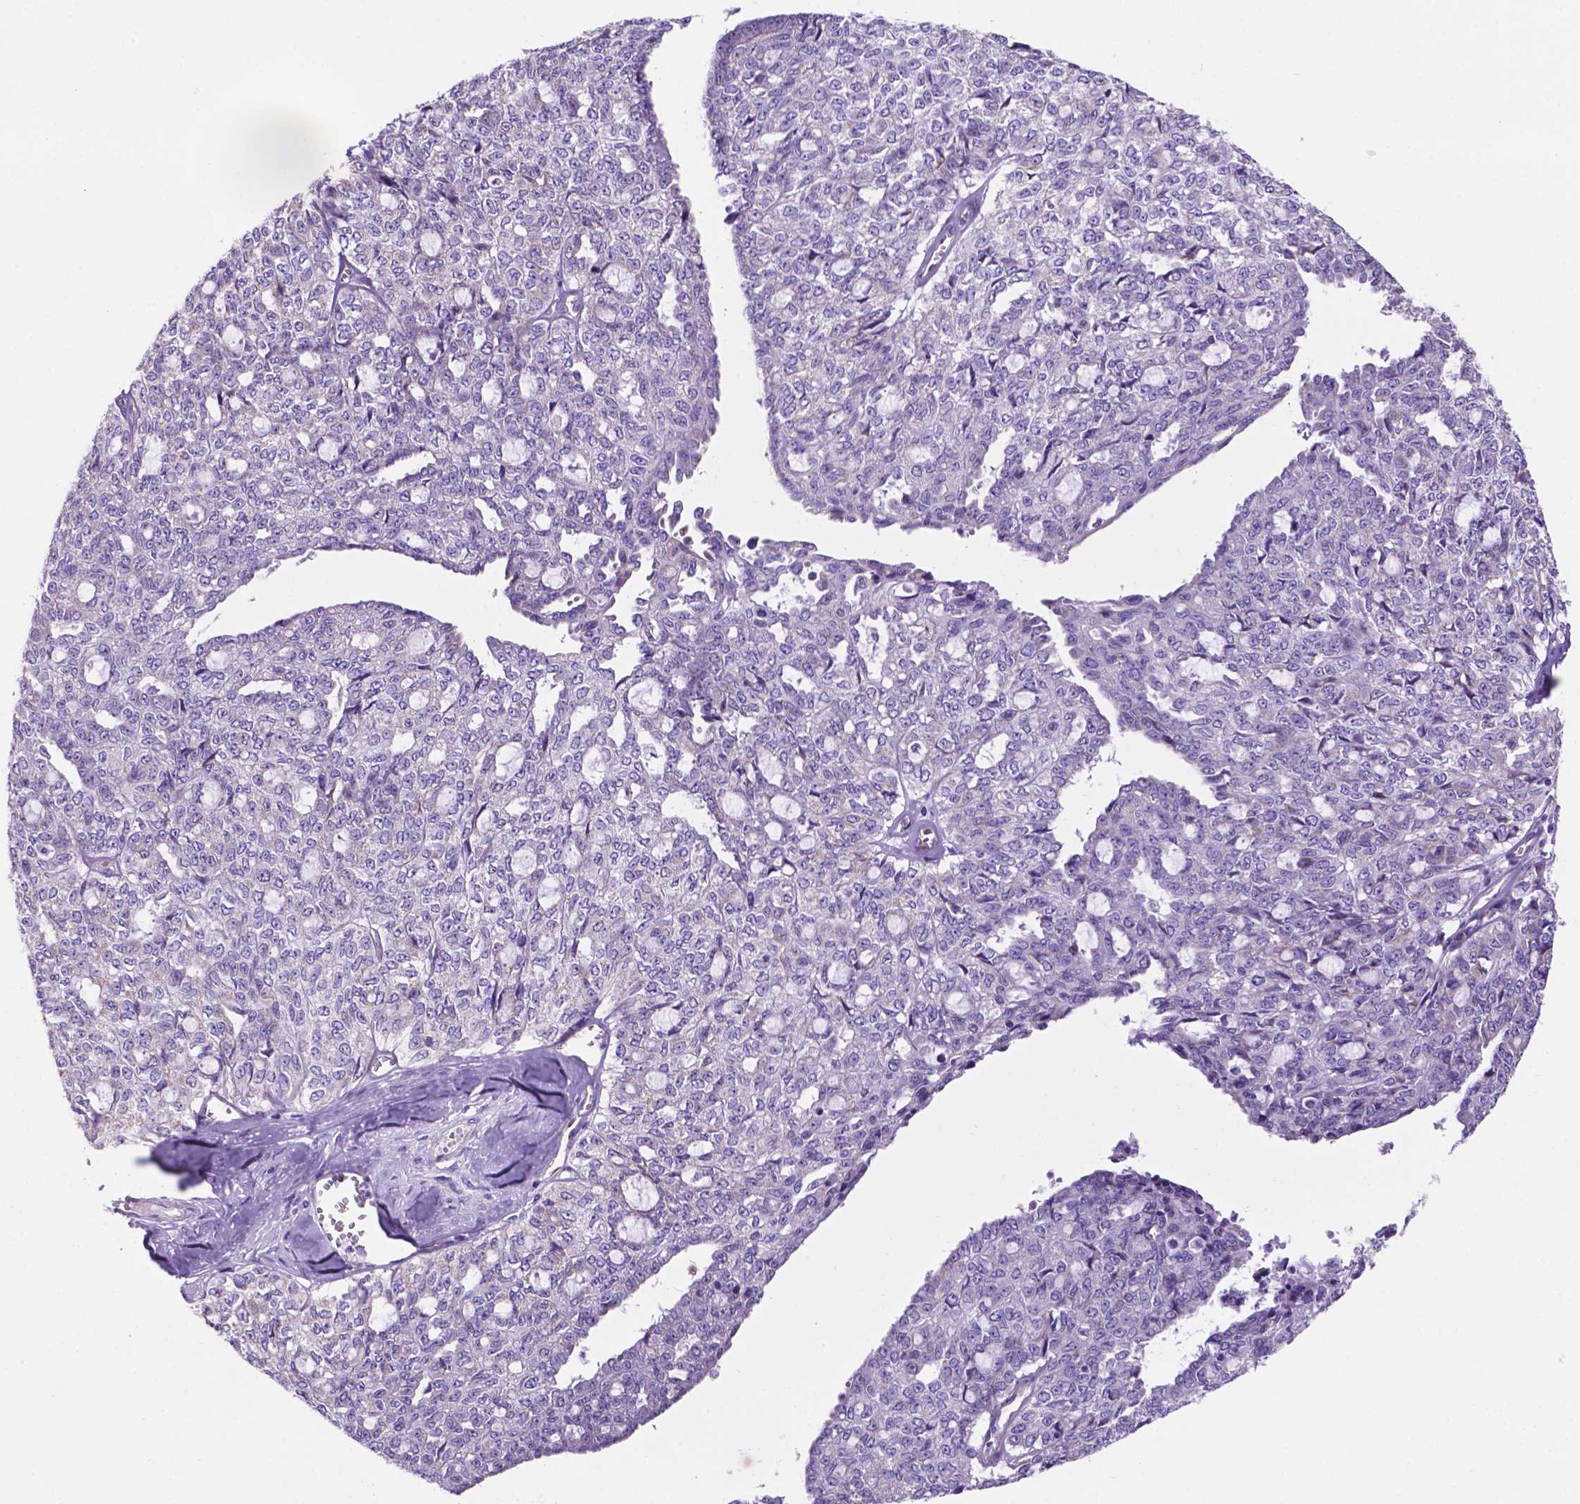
{"staining": {"intensity": "negative", "quantity": "none", "location": "none"}, "tissue": "ovarian cancer", "cell_type": "Tumor cells", "image_type": "cancer", "snomed": [{"axis": "morphology", "description": "Cystadenocarcinoma, serous, NOS"}, {"axis": "topography", "description": "Ovary"}], "caption": "Immunohistochemical staining of ovarian cancer (serous cystadenocarcinoma) demonstrates no significant expression in tumor cells.", "gene": "TMEM121B", "patient": {"sex": "female", "age": 71}}